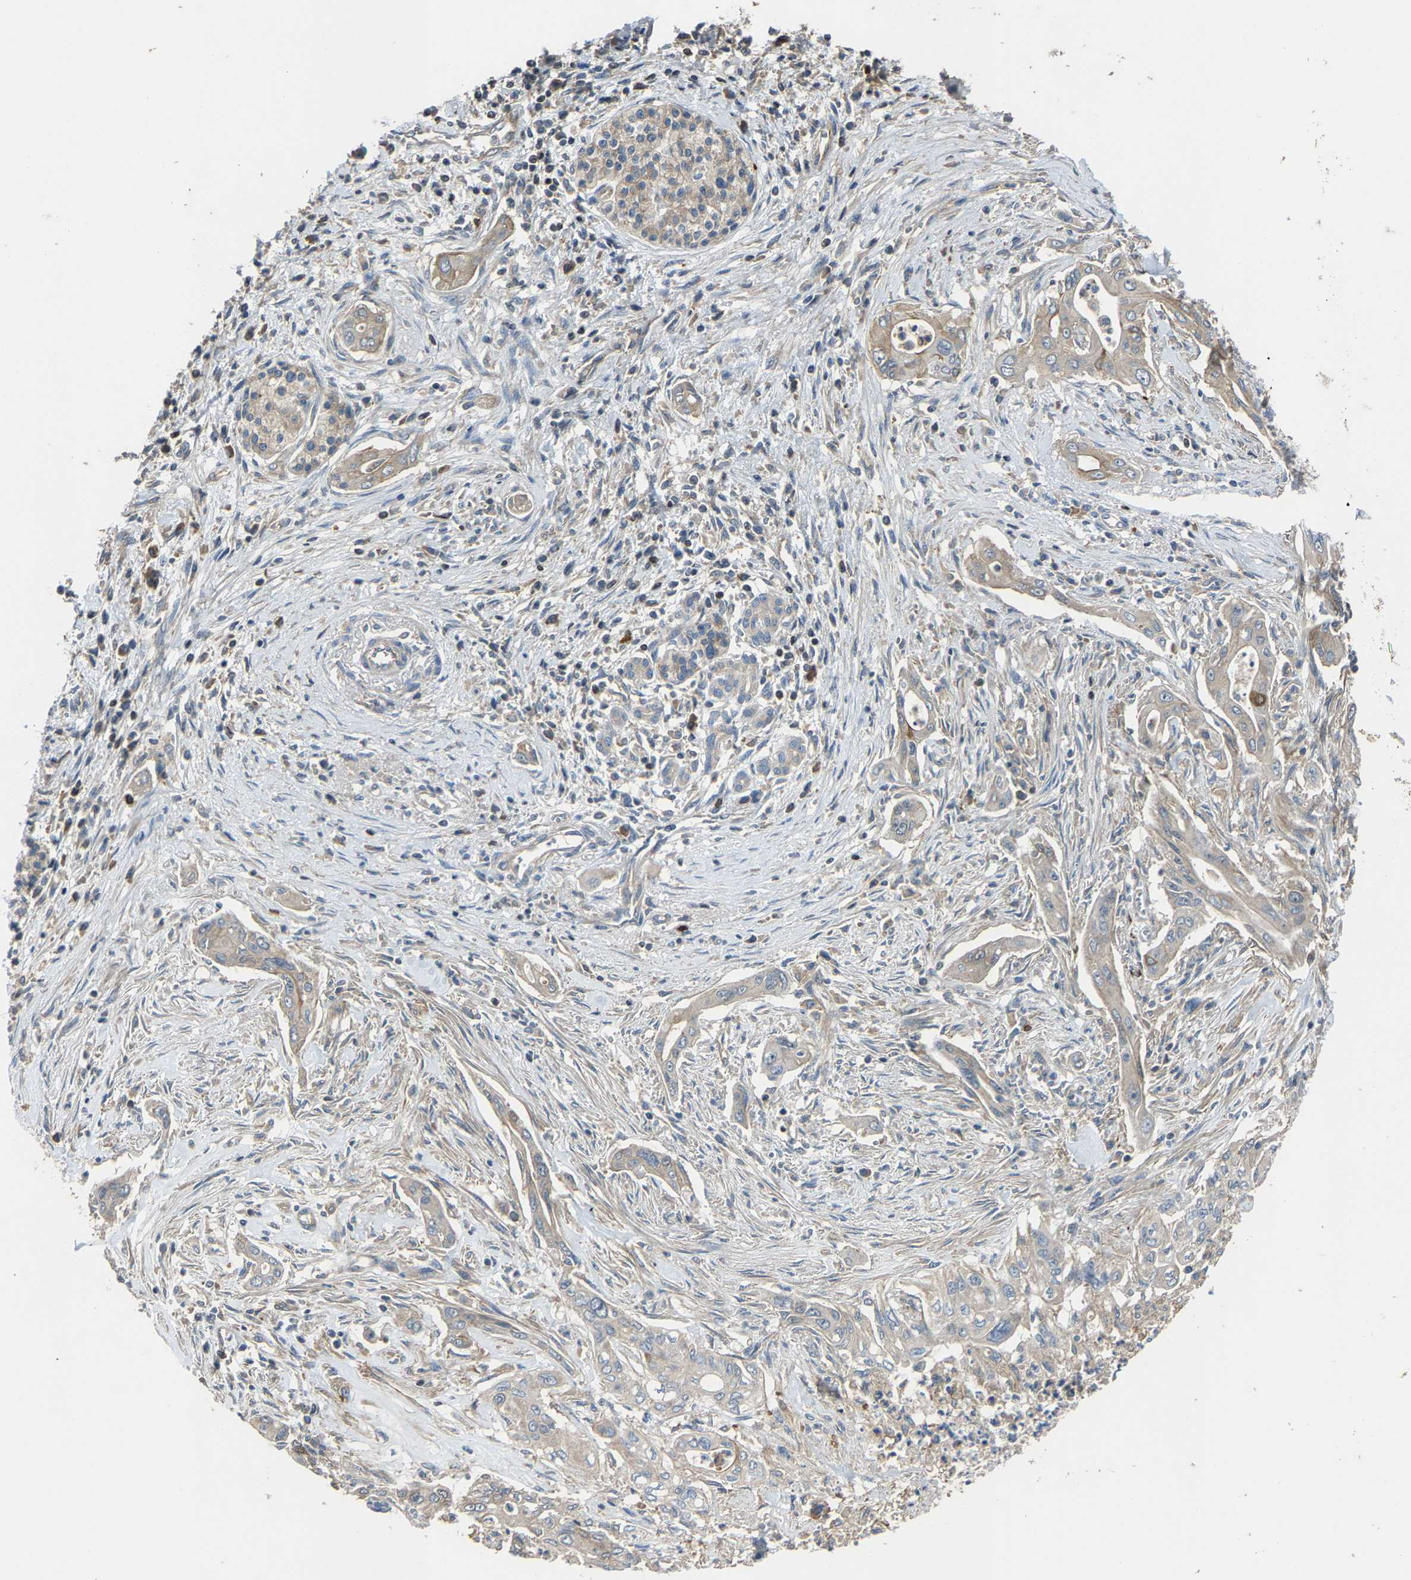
{"staining": {"intensity": "weak", "quantity": "<25%", "location": "cytoplasmic/membranous"}, "tissue": "pancreatic cancer", "cell_type": "Tumor cells", "image_type": "cancer", "snomed": [{"axis": "morphology", "description": "Adenocarcinoma, NOS"}, {"axis": "topography", "description": "Pancreas"}], "caption": "Tumor cells show no significant protein staining in adenocarcinoma (pancreatic).", "gene": "AGBL3", "patient": {"sex": "male", "age": 58}}